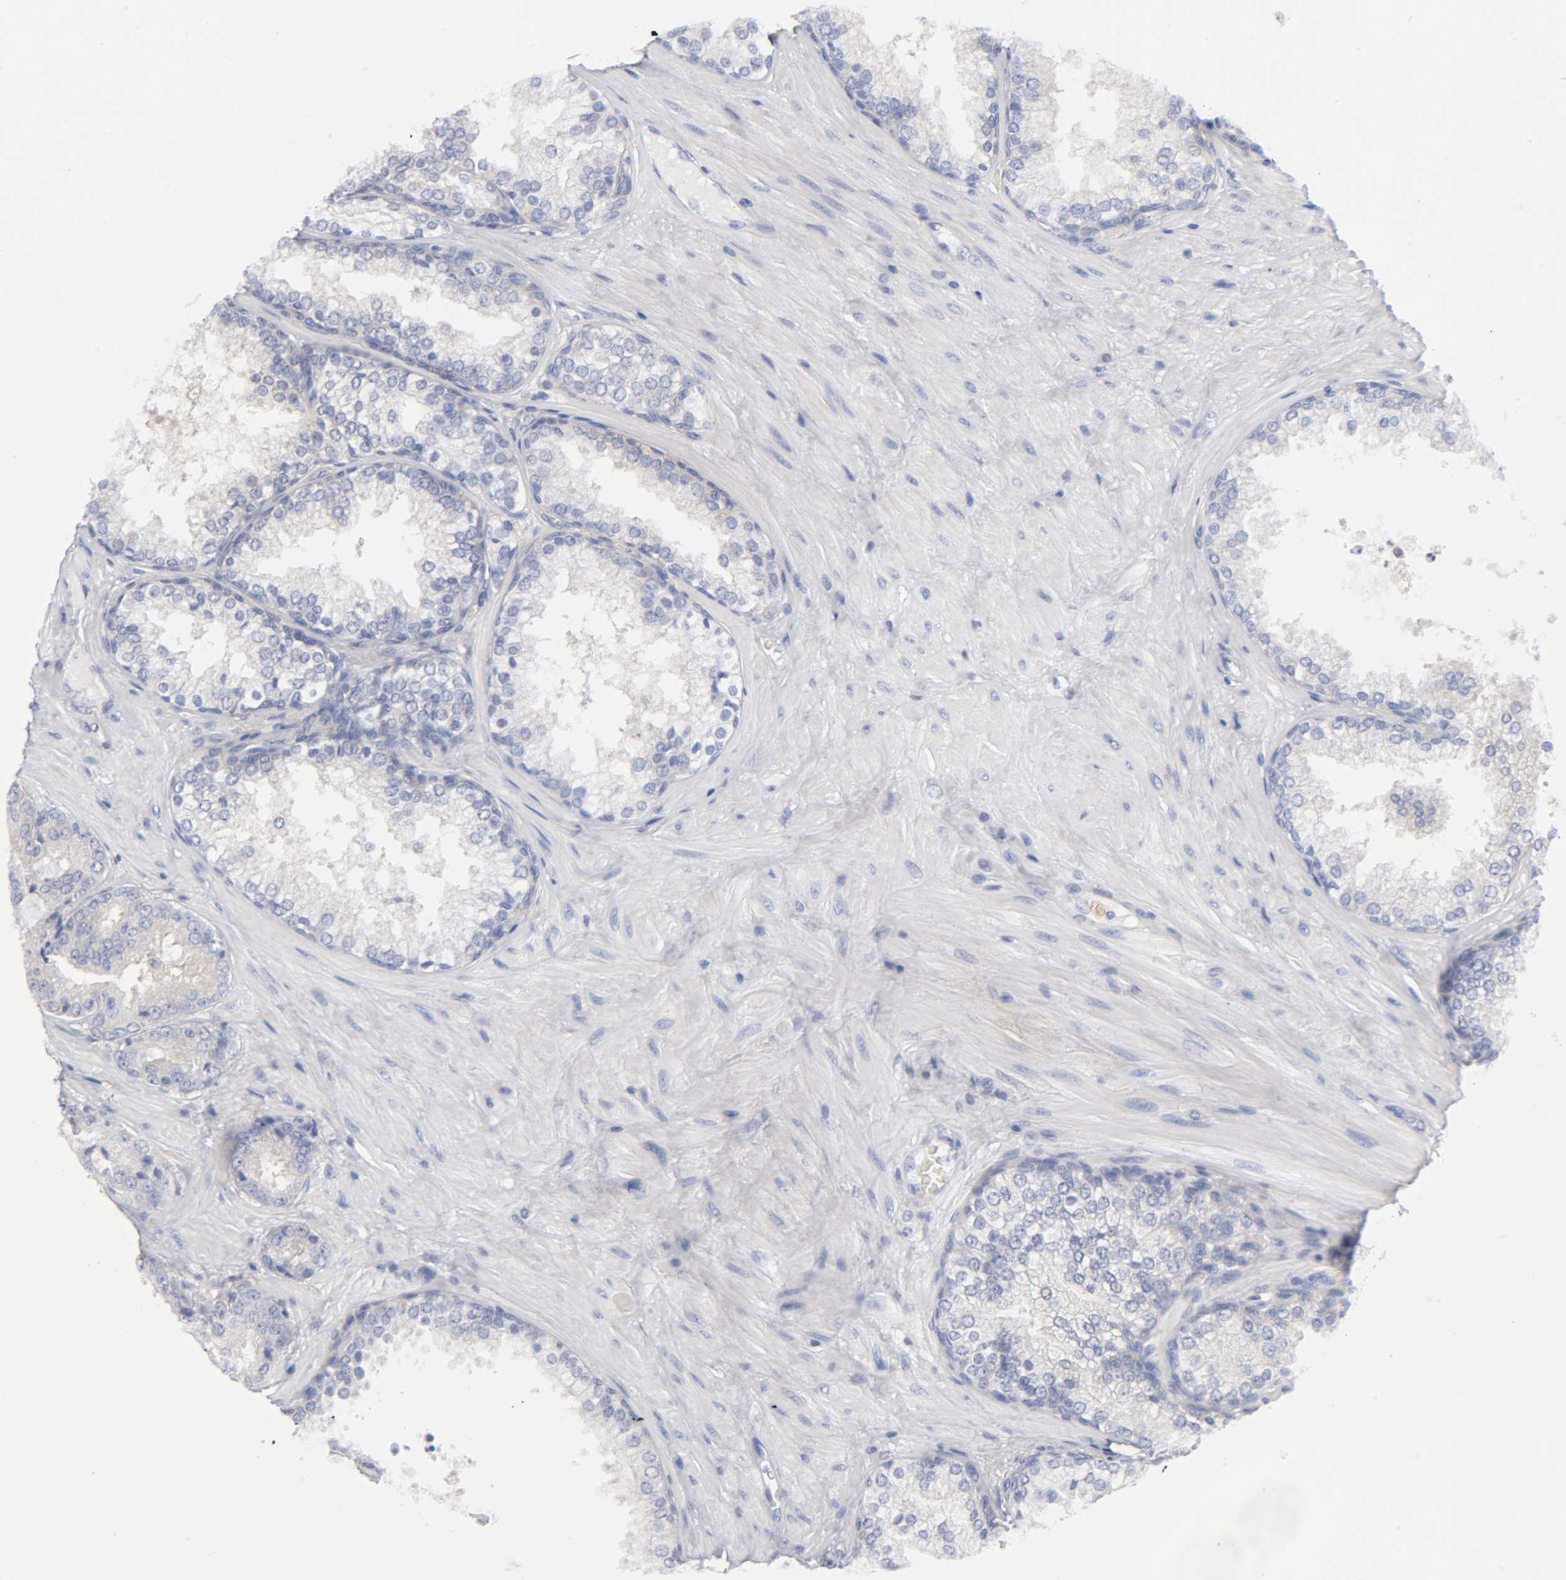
{"staining": {"intensity": "negative", "quantity": "none", "location": "none"}, "tissue": "prostate cancer", "cell_type": "Tumor cells", "image_type": "cancer", "snomed": [{"axis": "morphology", "description": "Adenocarcinoma, High grade"}, {"axis": "topography", "description": "Prostate"}], "caption": "A high-resolution photomicrograph shows immunohistochemistry (IHC) staining of prostate cancer, which shows no significant expression in tumor cells.", "gene": "CD86", "patient": {"sex": "male", "age": 70}}